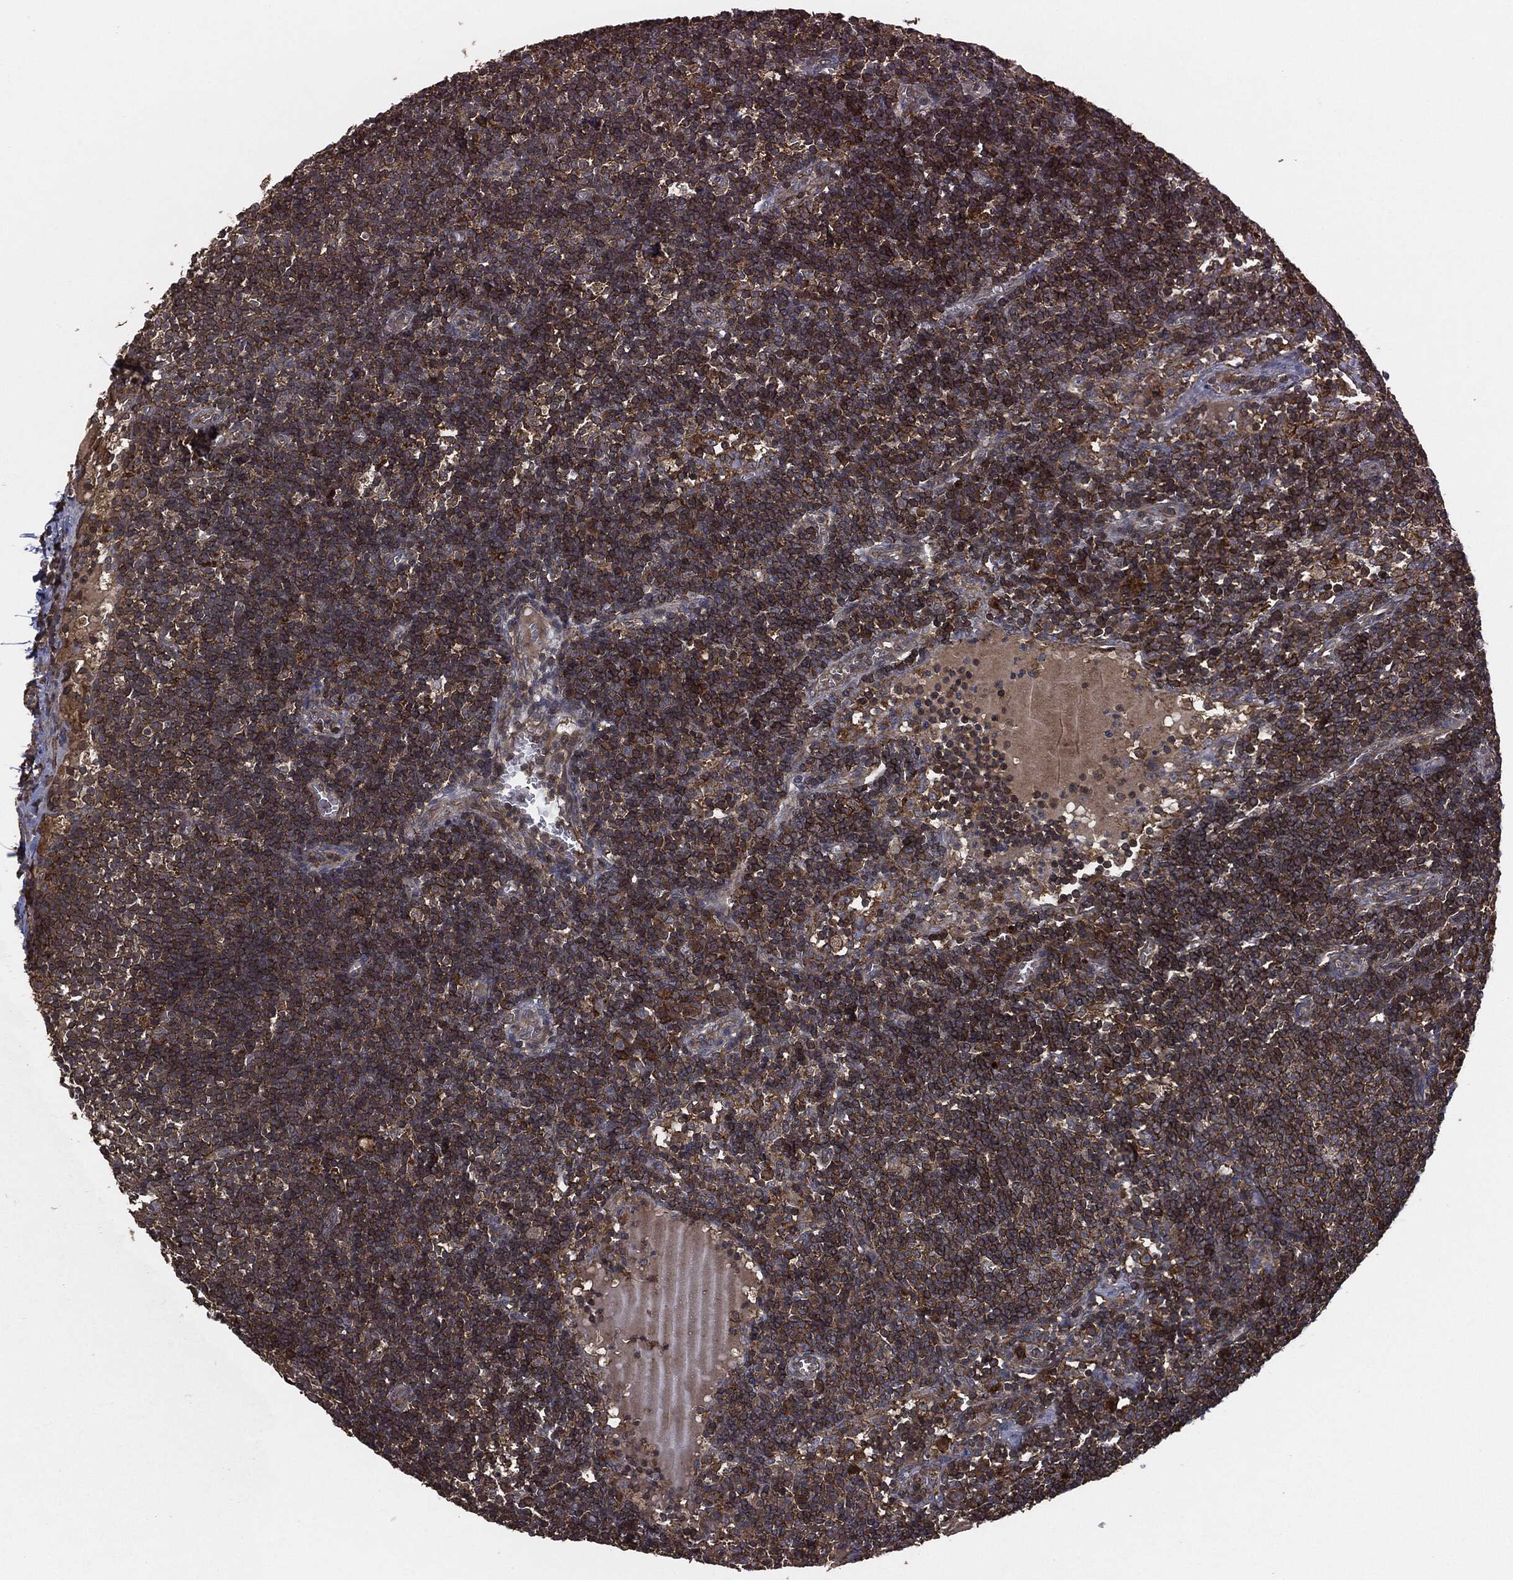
{"staining": {"intensity": "moderate", "quantity": "25%-75%", "location": "cytoplasmic/membranous"}, "tissue": "lymph node", "cell_type": "Germinal center cells", "image_type": "normal", "snomed": [{"axis": "morphology", "description": "Normal tissue, NOS"}, {"axis": "morphology", "description": "Adenocarcinoma, NOS"}, {"axis": "topography", "description": "Lymph node"}, {"axis": "topography", "description": "Pancreas"}], "caption": "Unremarkable lymph node displays moderate cytoplasmic/membranous expression in about 25%-75% of germinal center cells.", "gene": "ERBIN", "patient": {"sex": "female", "age": 58}}